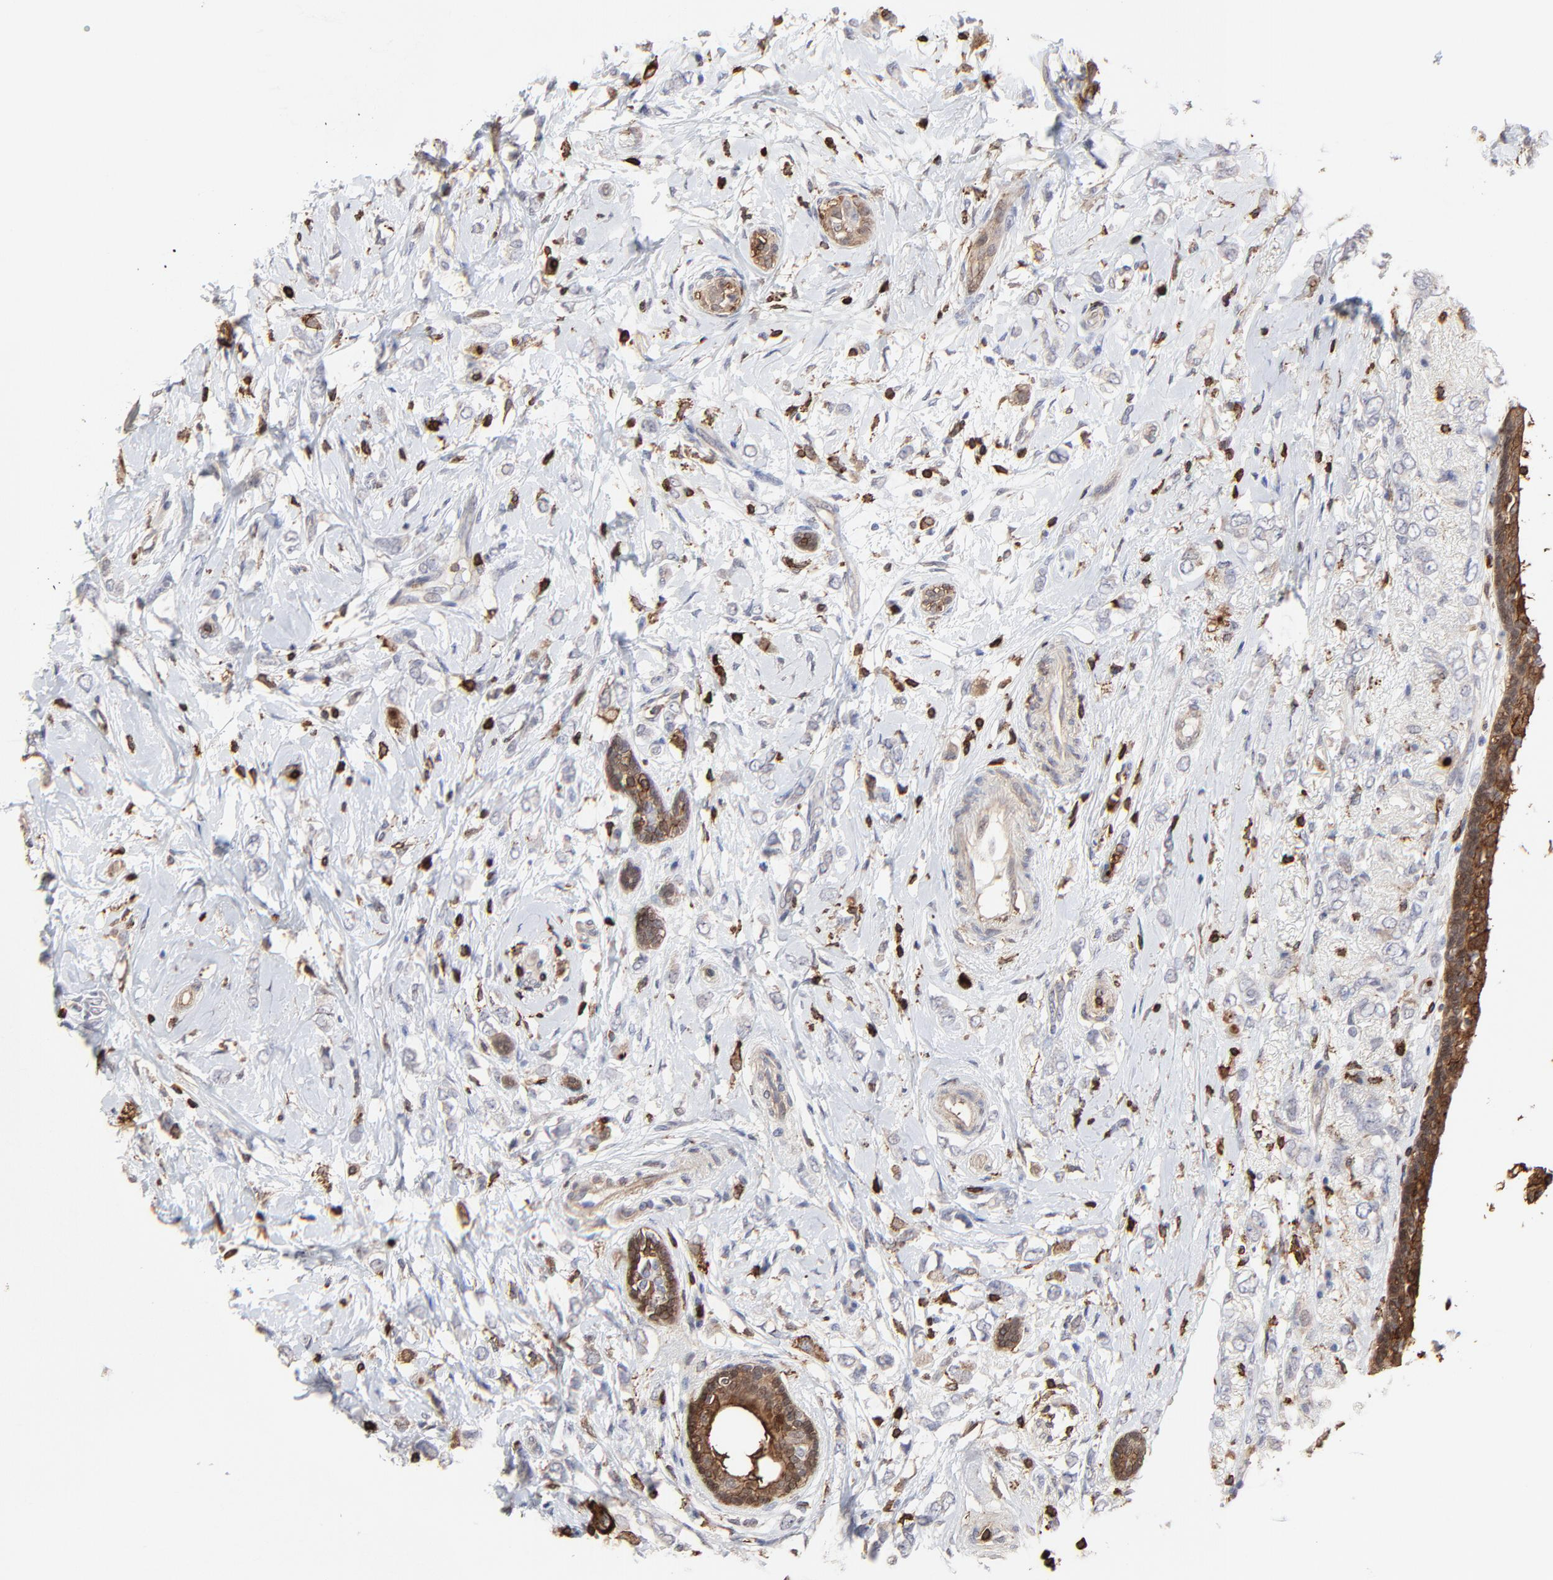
{"staining": {"intensity": "negative", "quantity": "none", "location": "none"}, "tissue": "breast cancer", "cell_type": "Tumor cells", "image_type": "cancer", "snomed": [{"axis": "morphology", "description": "Normal tissue, NOS"}, {"axis": "morphology", "description": "Lobular carcinoma"}, {"axis": "topography", "description": "Breast"}], "caption": "Breast lobular carcinoma was stained to show a protein in brown. There is no significant expression in tumor cells.", "gene": "SLC6A14", "patient": {"sex": "female", "age": 47}}